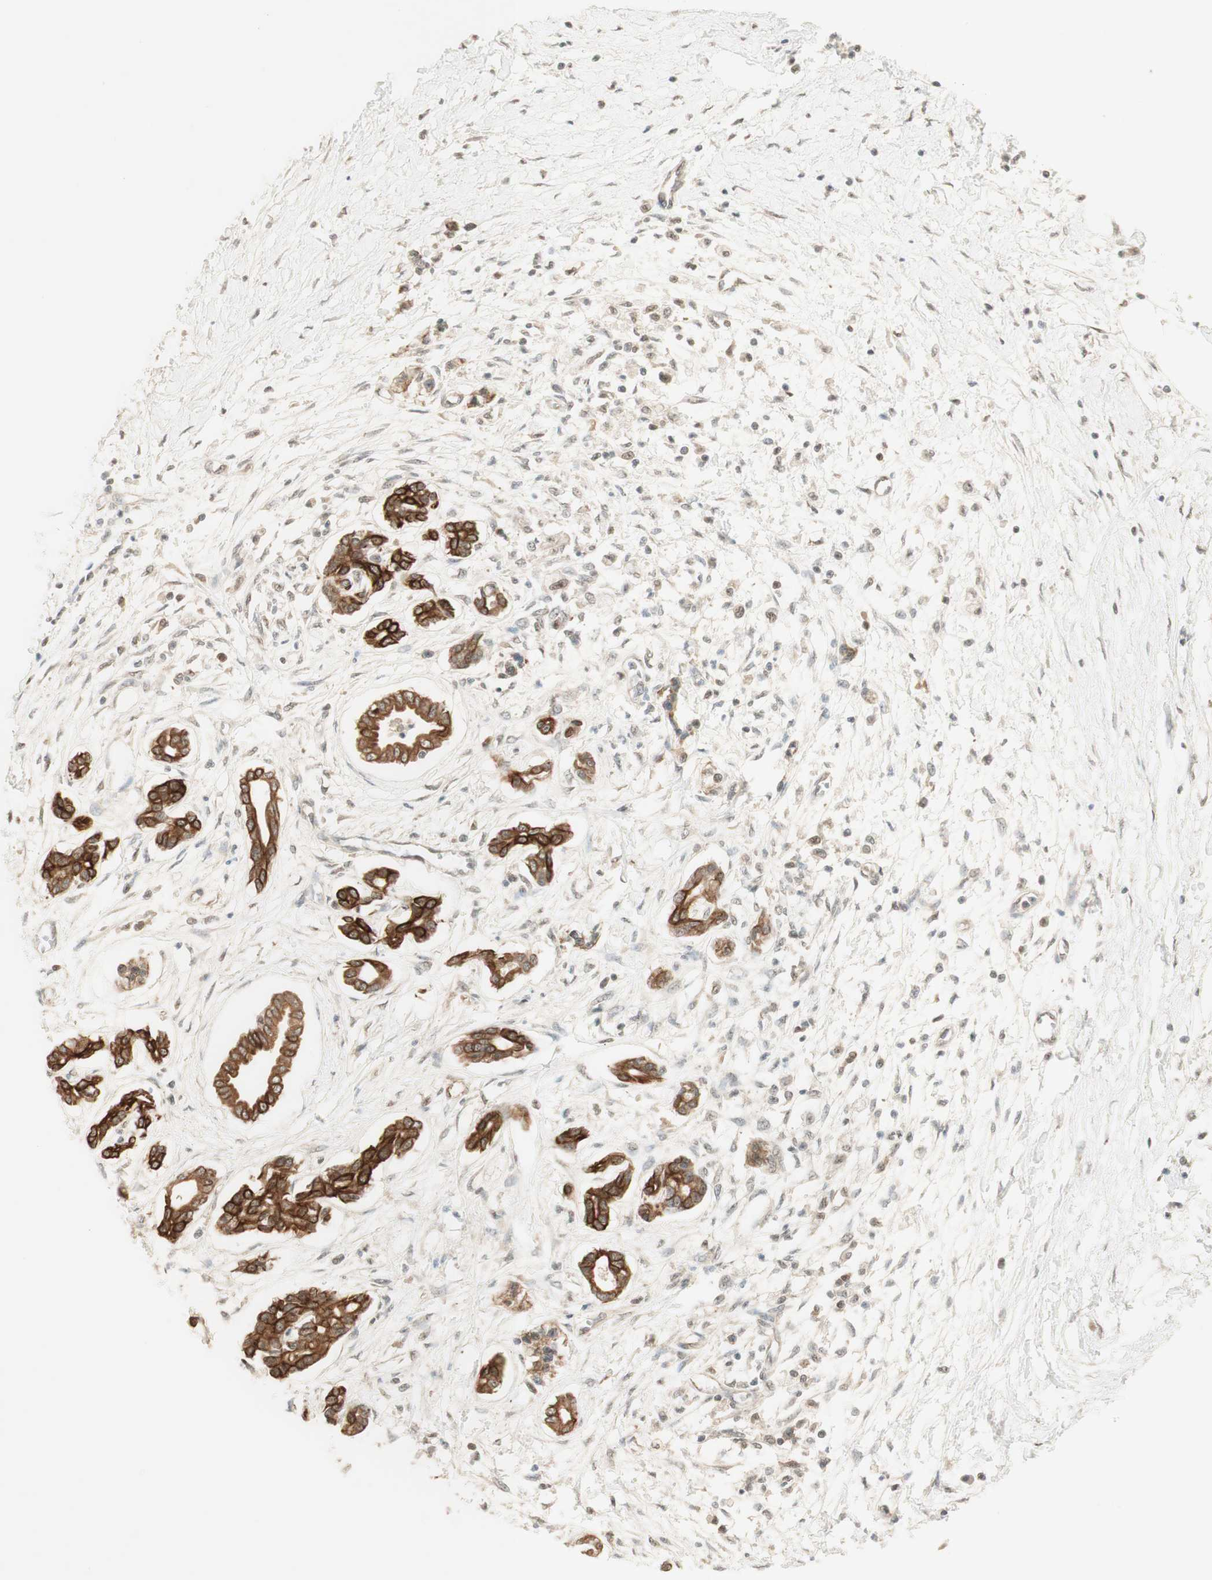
{"staining": {"intensity": "moderate", "quantity": ">75%", "location": "cytoplasmic/membranous"}, "tissue": "pancreatic cancer", "cell_type": "Tumor cells", "image_type": "cancer", "snomed": [{"axis": "morphology", "description": "Adenocarcinoma, NOS"}, {"axis": "topography", "description": "Pancreas"}], "caption": "Brown immunohistochemical staining in human pancreatic cancer displays moderate cytoplasmic/membranous expression in about >75% of tumor cells.", "gene": "SPINT2", "patient": {"sex": "male", "age": 56}}